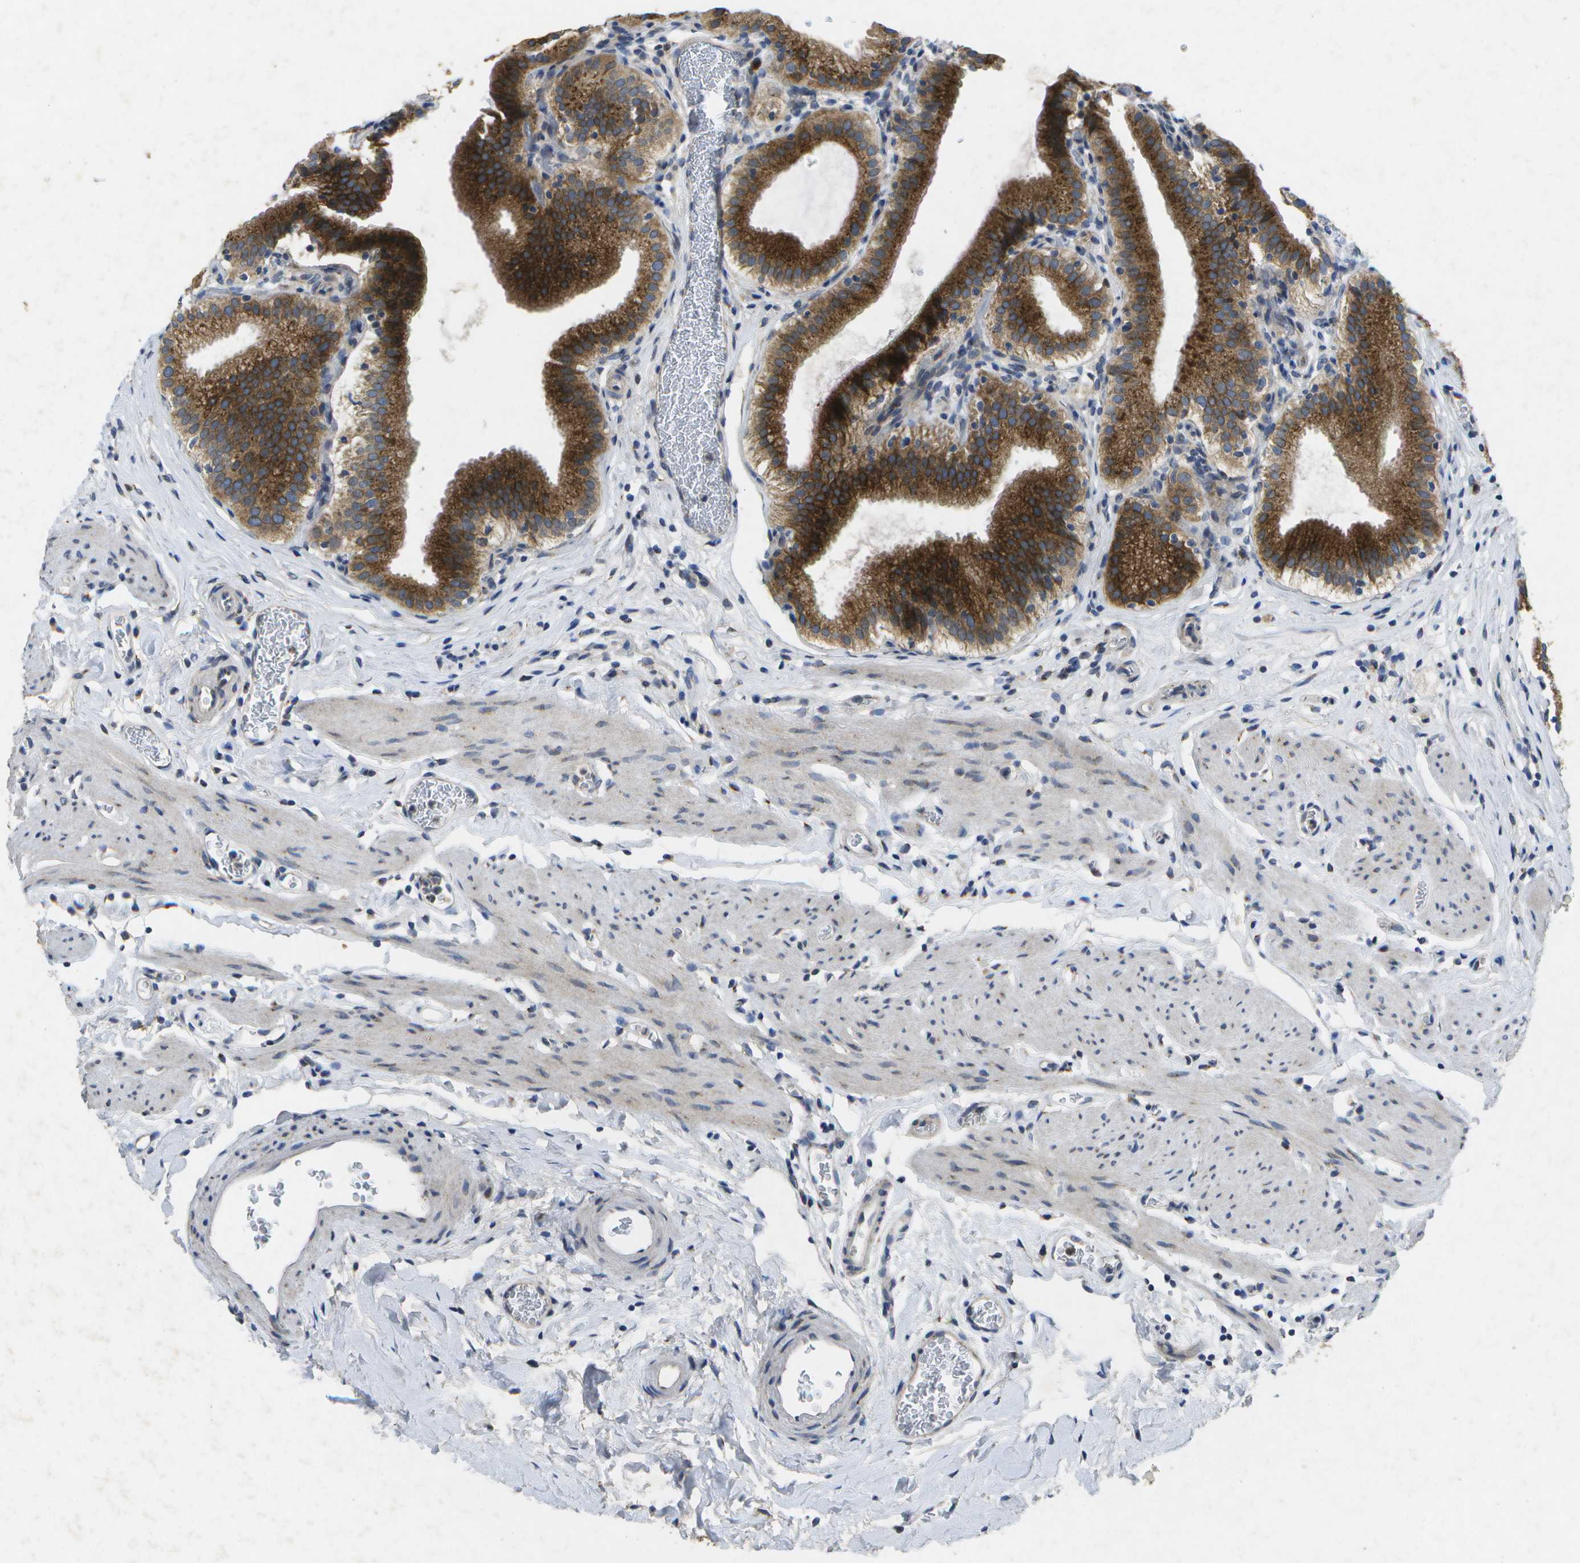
{"staining": {"intensity": "strong", "quantity": ">75%", "location": "cytoplasmic/membranous"}, "tissue": "gallbladder", "cell_type": "Glandular cells", "image_type": "normal", "snomed": [{"axis": "morphology", "description": "Normal tissue, NOS"}, {"axis": "topography", "description": "Gallbladder"}], "caption": "Immunohistochemical staining of unremarkable human gallbladder displays high levels of strong cytoplasmic/membranous positivity in approximately >75% of glandular cells.", "gene": "KDELR1", "patient": {"sex": "male", "age": 54}}